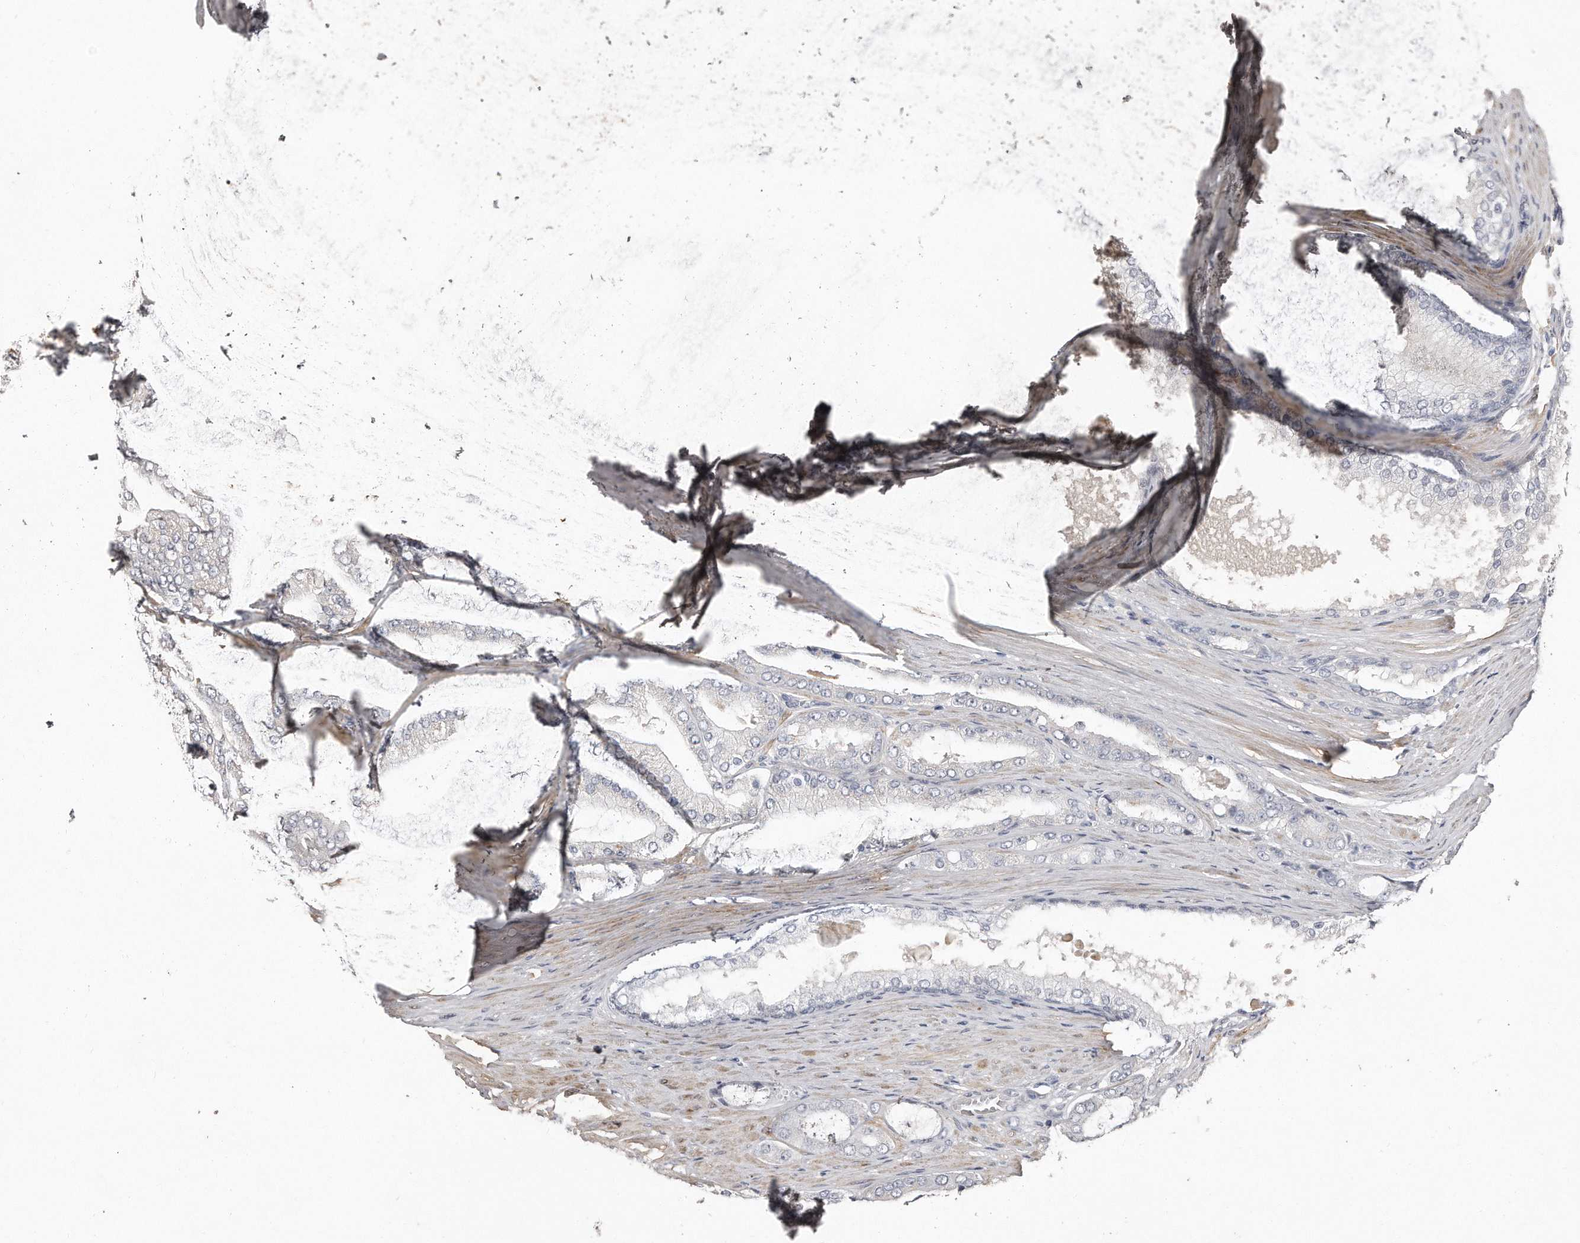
{"staining": {"intensity": "negative", "quantity": "none", "location": "none"}, "tissue": "prostate cancer", "cell_type": "Tumor cells", "image_type": "cancer", "snomed": [{"axis": "morphology", "description": "Adenocarcinoma, High grade"}, {"axis": "topography", "description": "Prostate"}], "caption": "This is an immunohistochemistry photomicrograph of prostate adenocarcinoma (high-grade). There is no expression in tumor cells.", "gene": "LMOD1", "patient": {"sex": "male", "age": 60}}